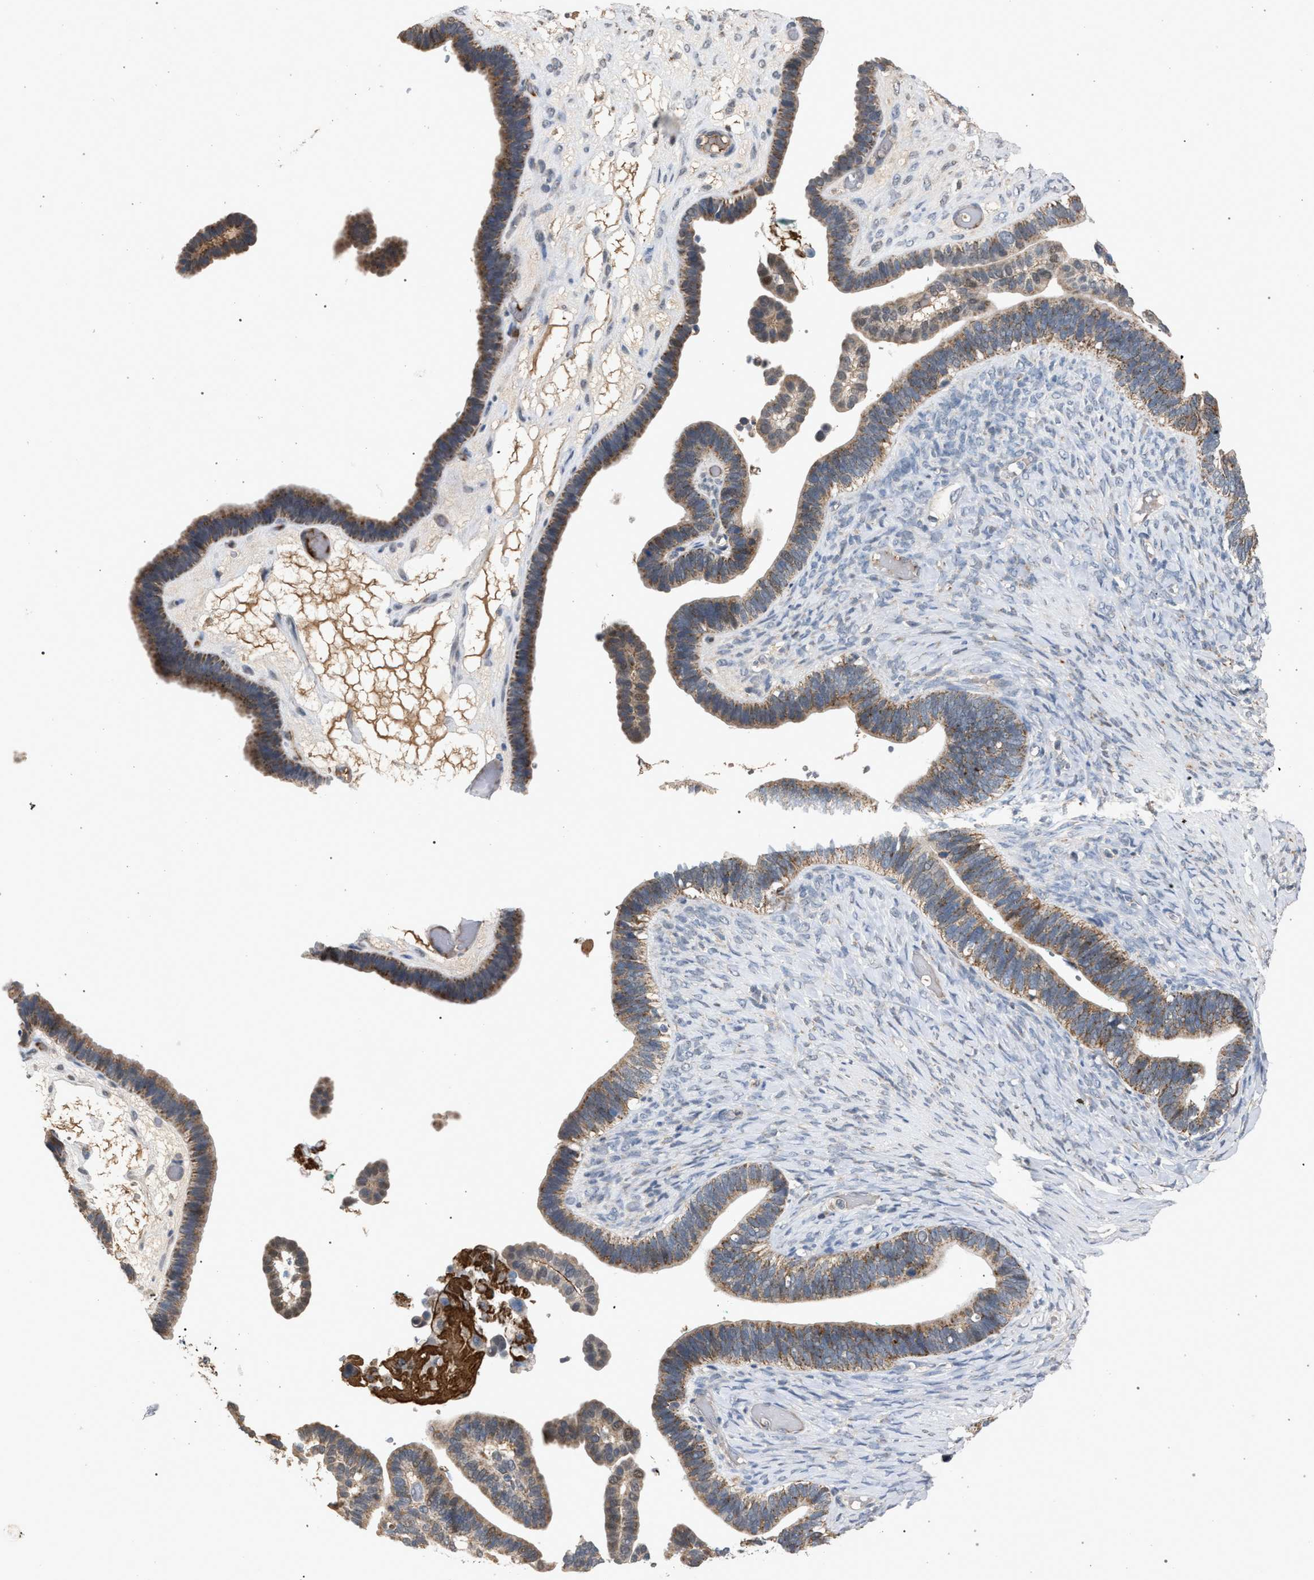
{"staining": {"intensity": "moderate", "quantity": ">75%", "location": "cytoplasmic/membranous"}, "tissue": "ovarian cancer", "cell_type": "Tumor cells", "image_type": "cancer", "snomed": [{"axis": "morphology", "description": "Cystadenocarcinoma, serous, NOS"}, {"axis": "topography", "description": "Ovary"}], "caption": "IHC of serous cystadenocarcinoma (ovarian) demonstrates medium levels of moderate cytoplasmic/membranous expression in approximately >75% of tumor cells.", "gene": "TECPR1", "patient": {"sex": "female", "age": 56}}